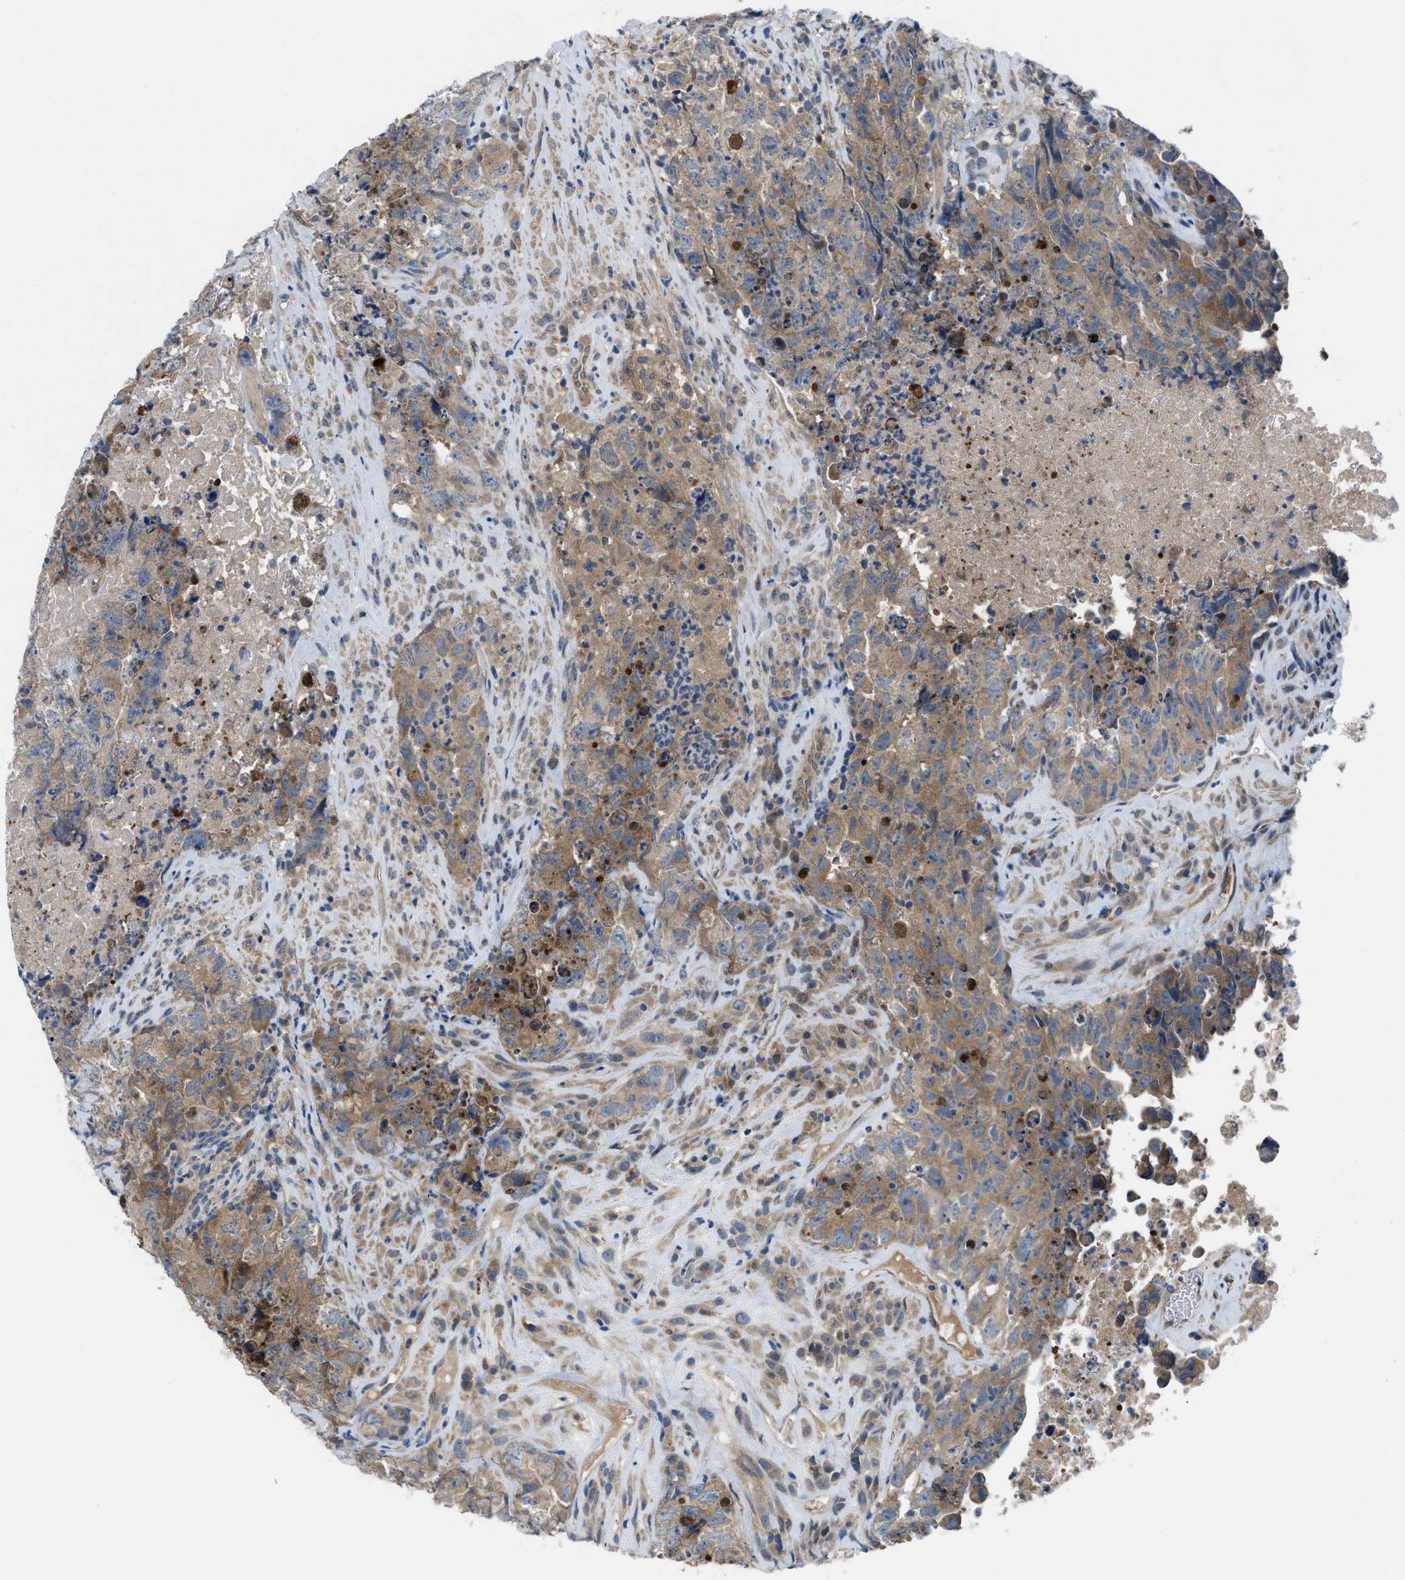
{"staining": {"intensity": "moderate", "quantity": ">75%", "location": "cytoplasmic/membranous"}, "tissue": "testis cancer", "cell_type": "Tumor cells", "image_type": "cancer", "snomed": [{"axis": "morphology", "description": "Carcinoma, Embryonal, NOS"}, {"axis": "topography", "description": "Testis"}], "caption": "A brown stain labels moderate cytoplasmic/membranous expression of a protein in human embryonal carcinoma (testis) tumor cells. The staining was performed using DAB to visualize the protein expression in brown, while the nuclei were stained in blue with hematoxylin (Magnification: 20x).", "gene": "BAZ2B", "patient": {"sex": "male", "age": 32}}